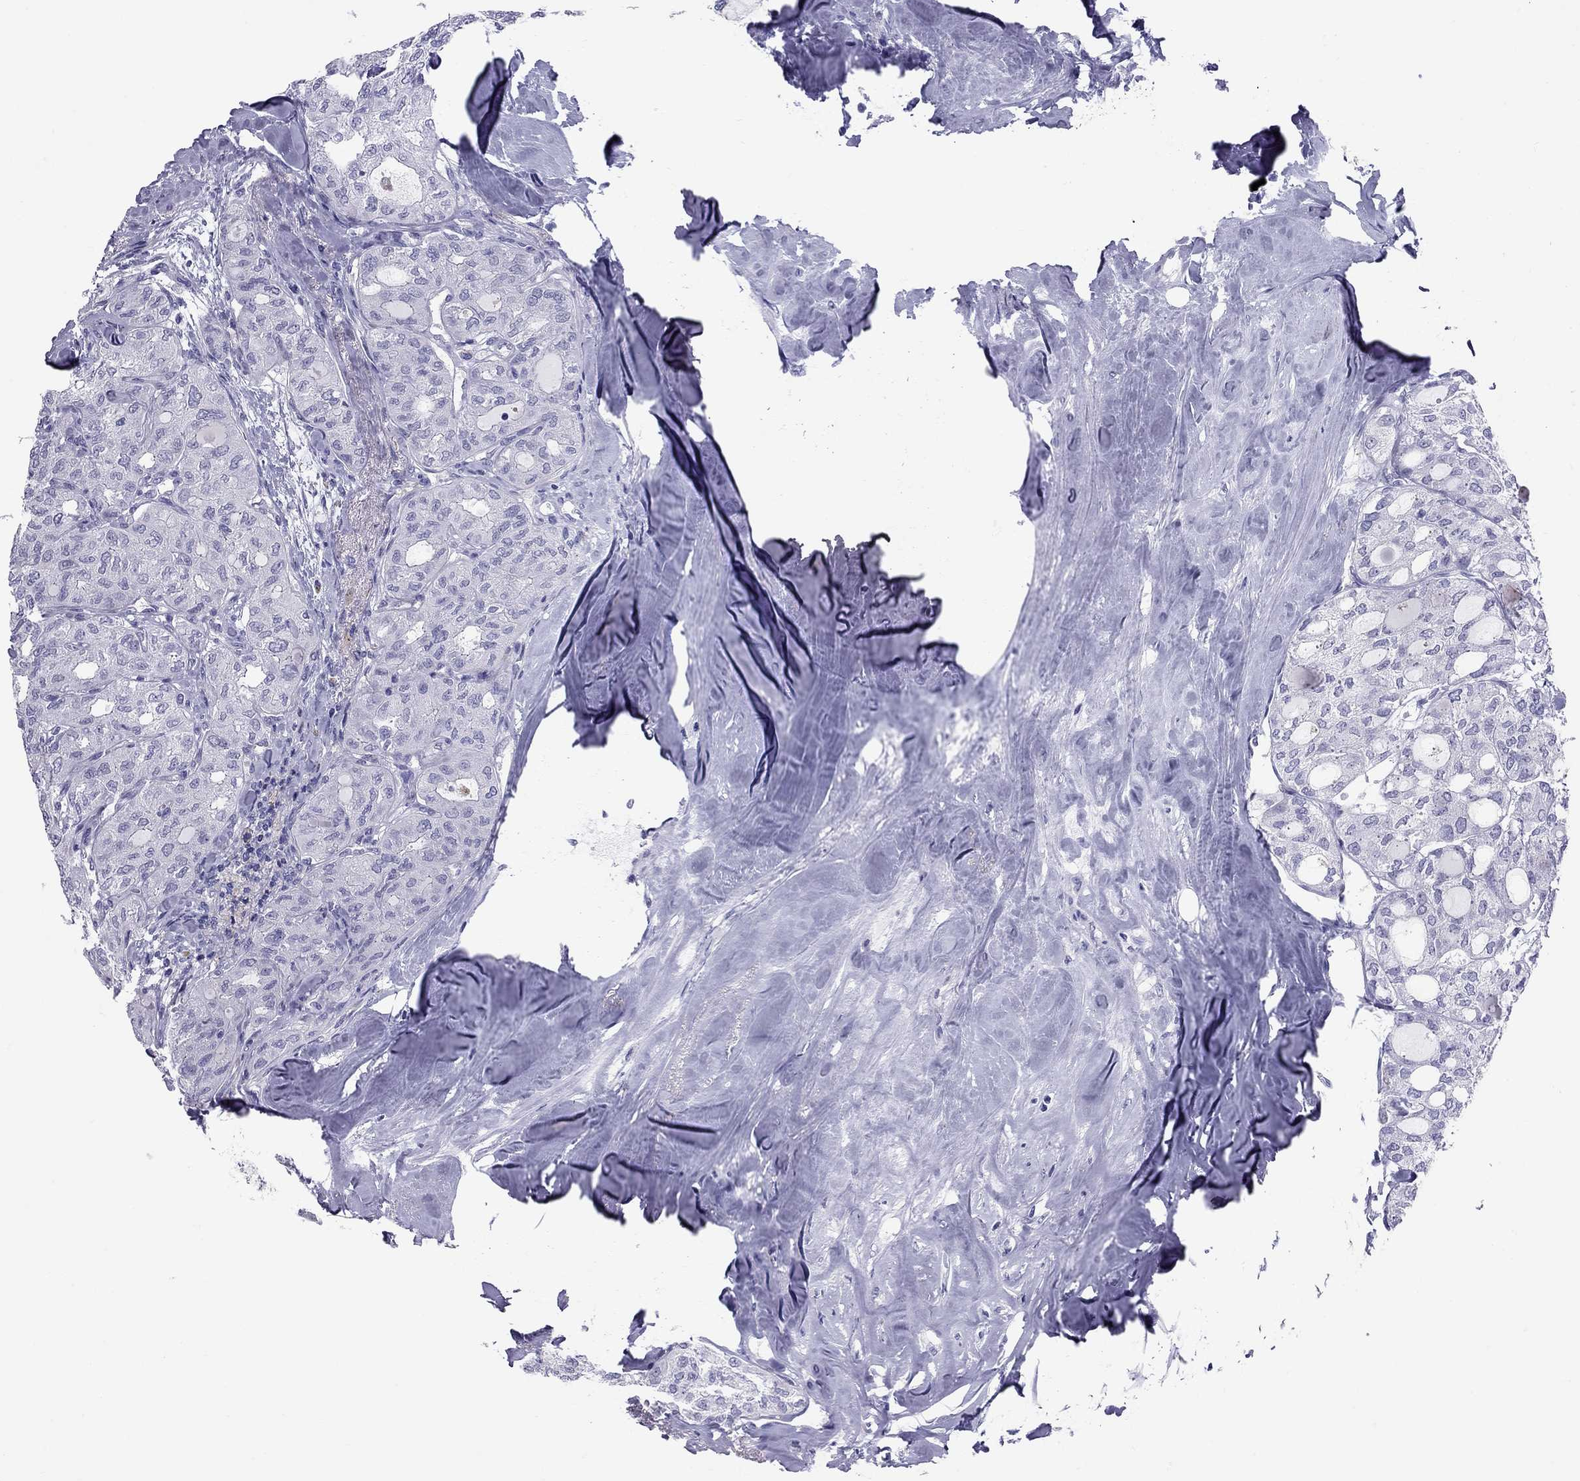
{"staining": {"intensity": "negative", "quantity": "none", "location": "none"}, "tissue": "thyroid cancer", "cell_type": "Tumor cells", "image_type": "cancer", "snomed": [{"axis": "morphology", "description": "Follicular adenoma carcinoma, NOS"}, {"axis": "topography", "description": "Thyroid gland"}], "caption": "Tumor cells are negative for protein expression in human thyroid cancer.", "gene": "FSCN3", "patient": {"sex": "male", "age": 75}}